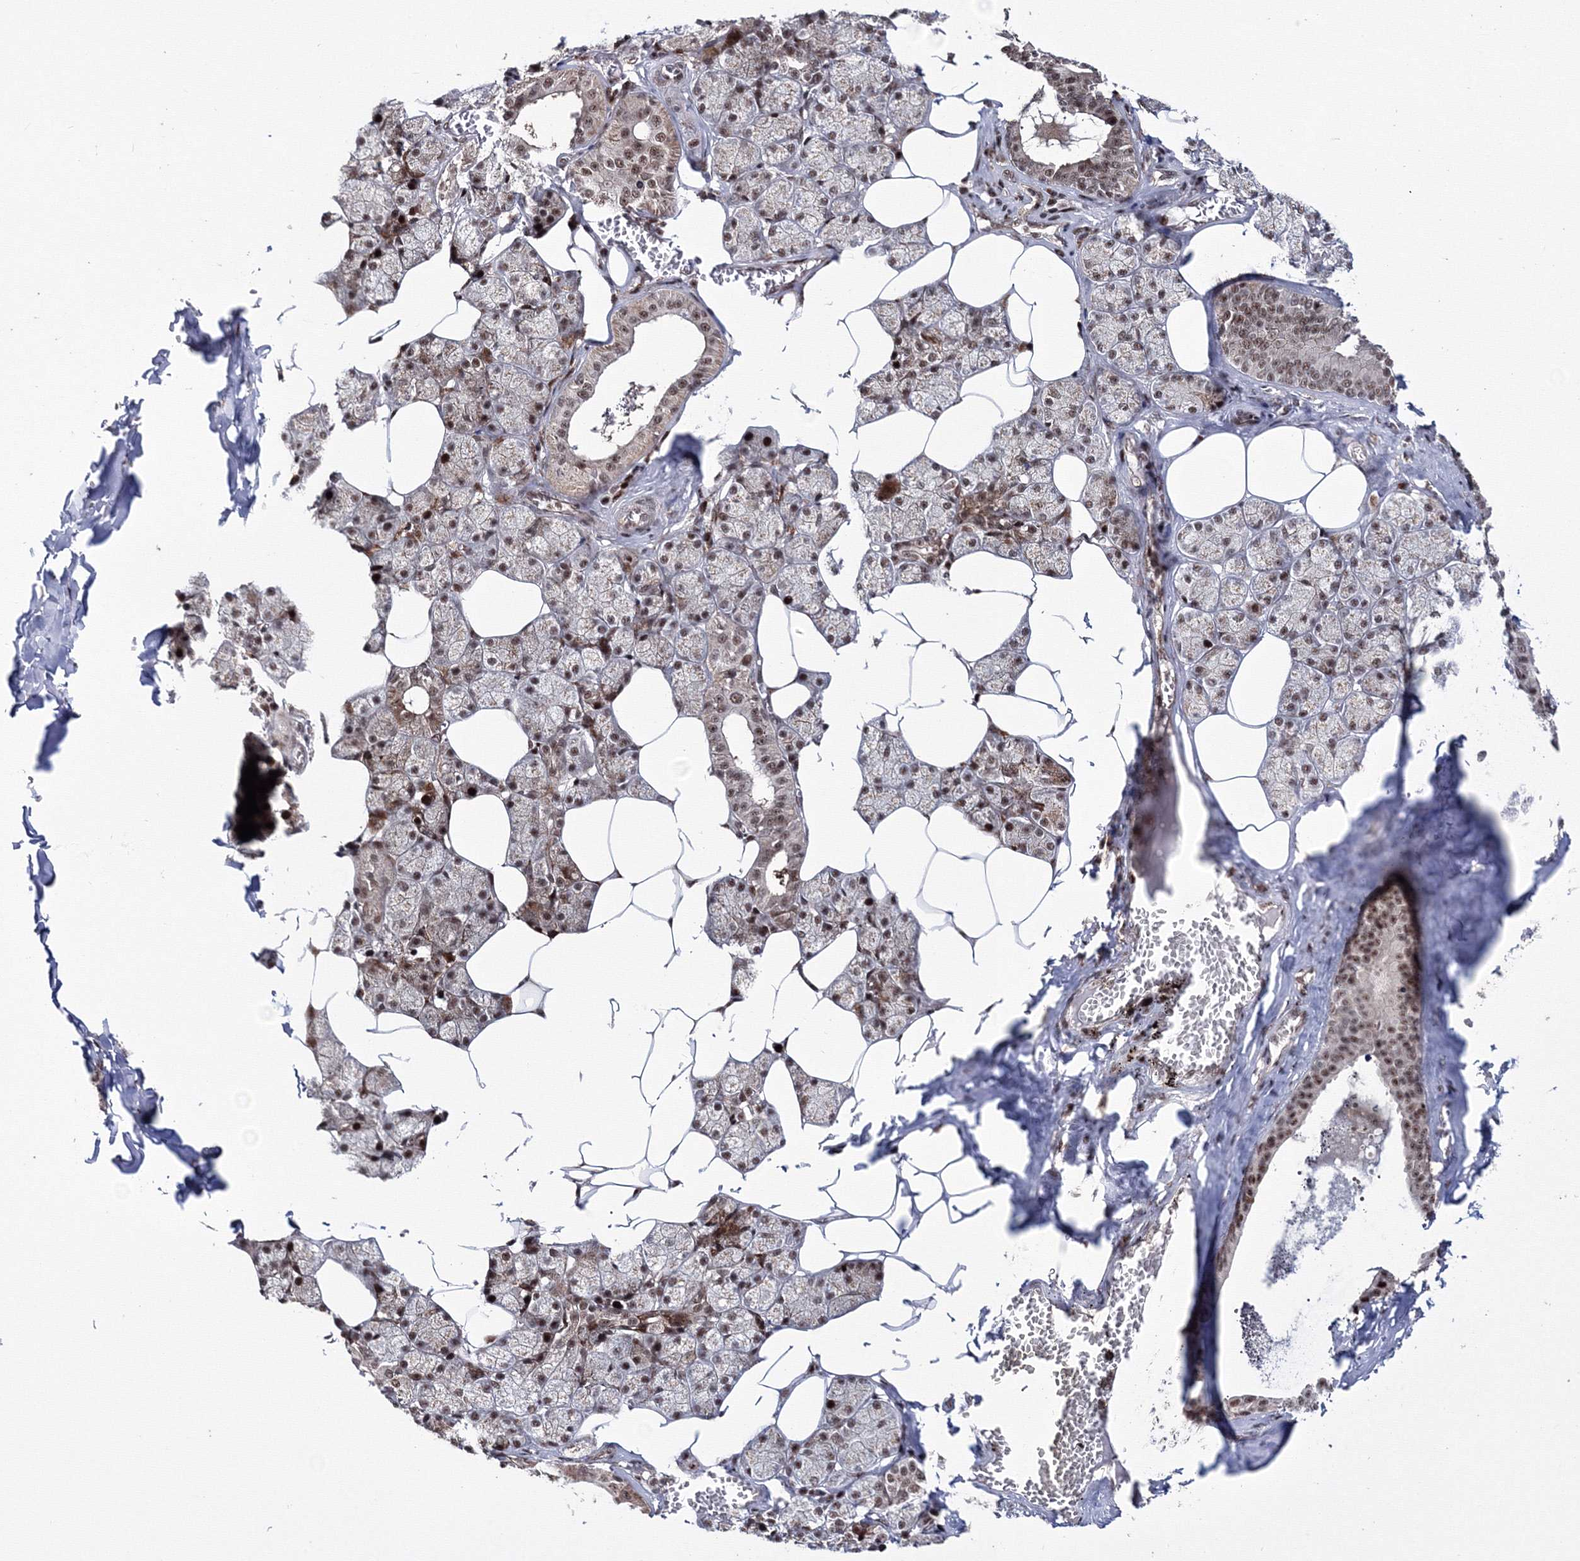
{"staining": {"intensity": "strong", "quantity": "25%-75%", "location": "nuclear"}, "tissue": "salivary gland", "cell_type": "Glandular cells", "image_type": "normal", "snomed": [{"axis": "morphology", "description": "Normal tissue, NOS"}, {"axis": "topography", "description": "Salivary gland"}], "caption": "Salivary gland stained with DAB immunohistochemistry displays high levels of strong nuclear expression in approximately 25%-75% of glandular cells. The protein is stained brown, and the nuclei are stained in blue (DAB (3,3'-diaminobenzidine) IHC with brightfield microscopy, high magnification).", "gene": "TATDN2", "patient": {"sex": "male", "age": 62}}